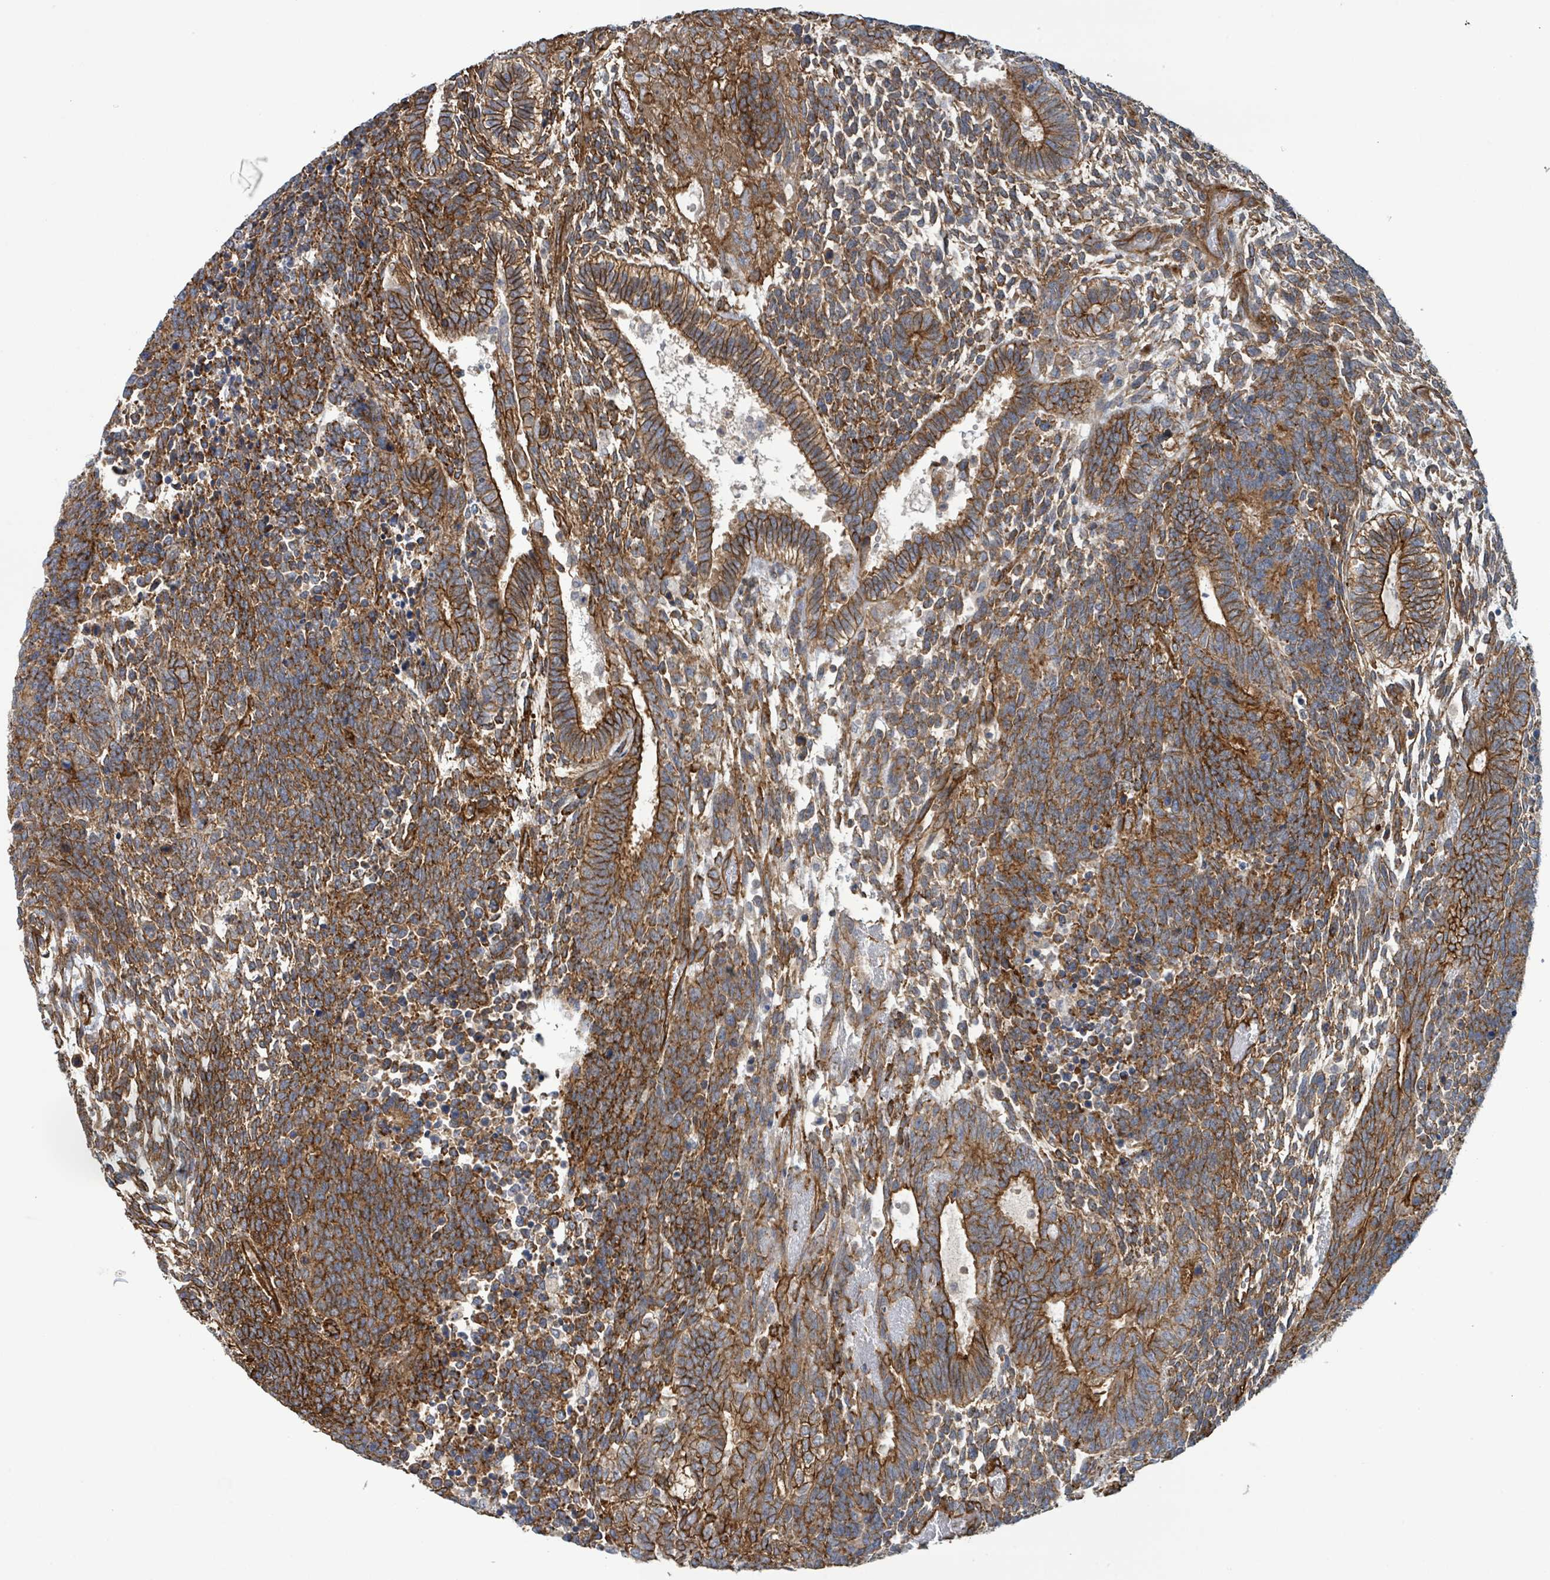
{"staining": {"intensity": "strong", "quantity": ">75%", "location": "cytoplasmic/membranous"}, "tissue": "testis cancer", "cell_type": "Tumor cells", "image_type": "cancer", "snomed": [{"axis": "morphology", "description": "Carcinoma, Embryonal, NOS"}, {"axis": "topography", "description": "Testis"}], "caption": "Testis cancer stained for a protein (brown) reveals strong cytoplasmic/membranous positive positivity in about >75% of tumor cells.", "gene": "LDOC1", "patient": {"sex": "male", "age": 23}}